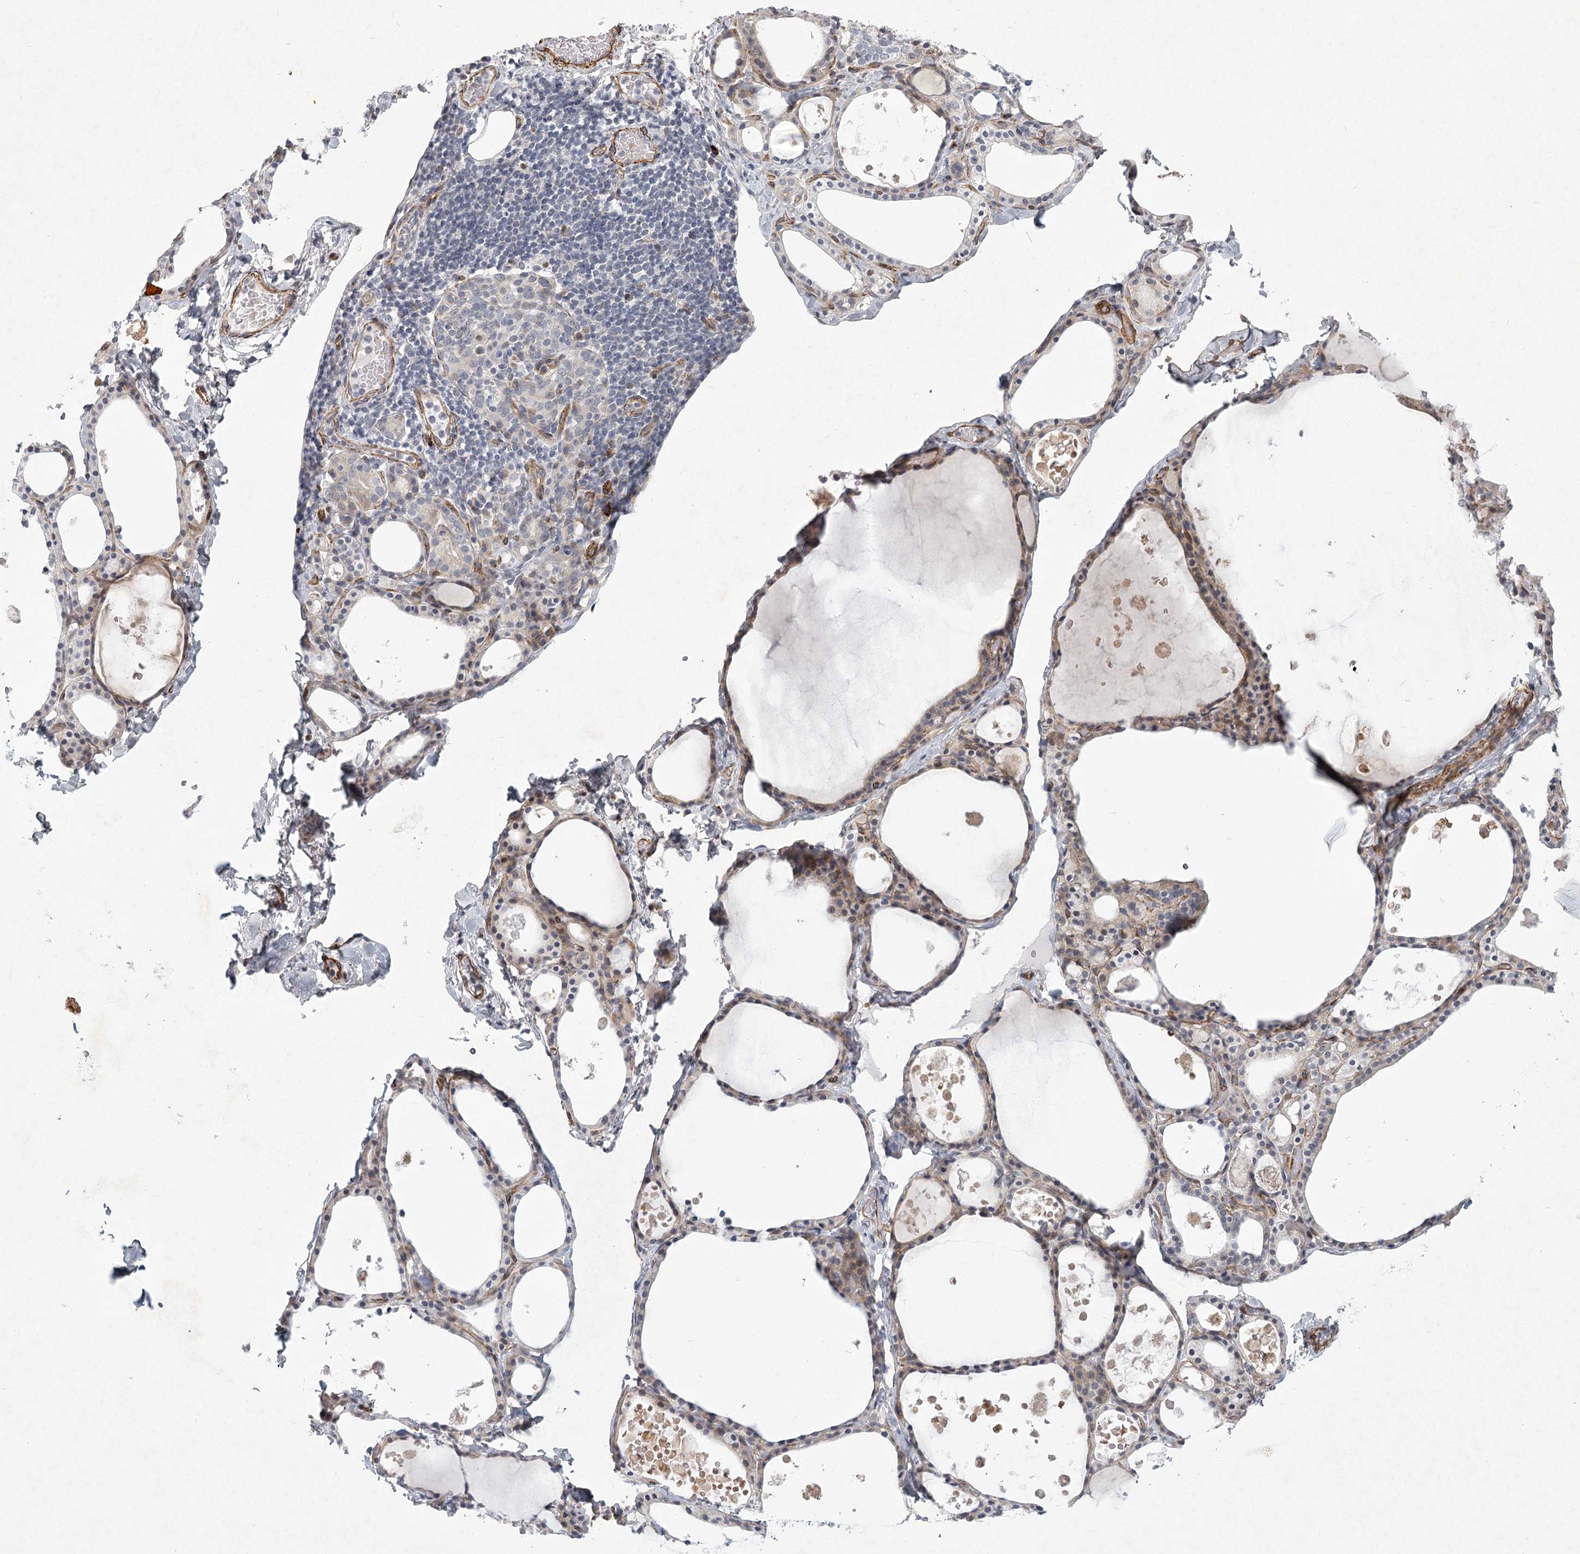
{"staining": {"intensity": "weak", "quantity": "25%-75%", "location": "cytoplasmic/membranous"}, "tissue": "thyroid gland", "cell_type": "Glandular cells", "image_type": "normal", "snomed": [{"axis": "morphology", "description": "Normal tissue, NOS"}, {"axis": "topography", "description": "Thyroid gland"}], "caption": "IHC image of normal human thyroid gland stained for a protein (brown), which shows low levels of weak cytoplasmic/membranous expression in about 25%-75% of glandular cells.", "gene": "MEPE", "patient": {"sex": "male", "age": 56}}